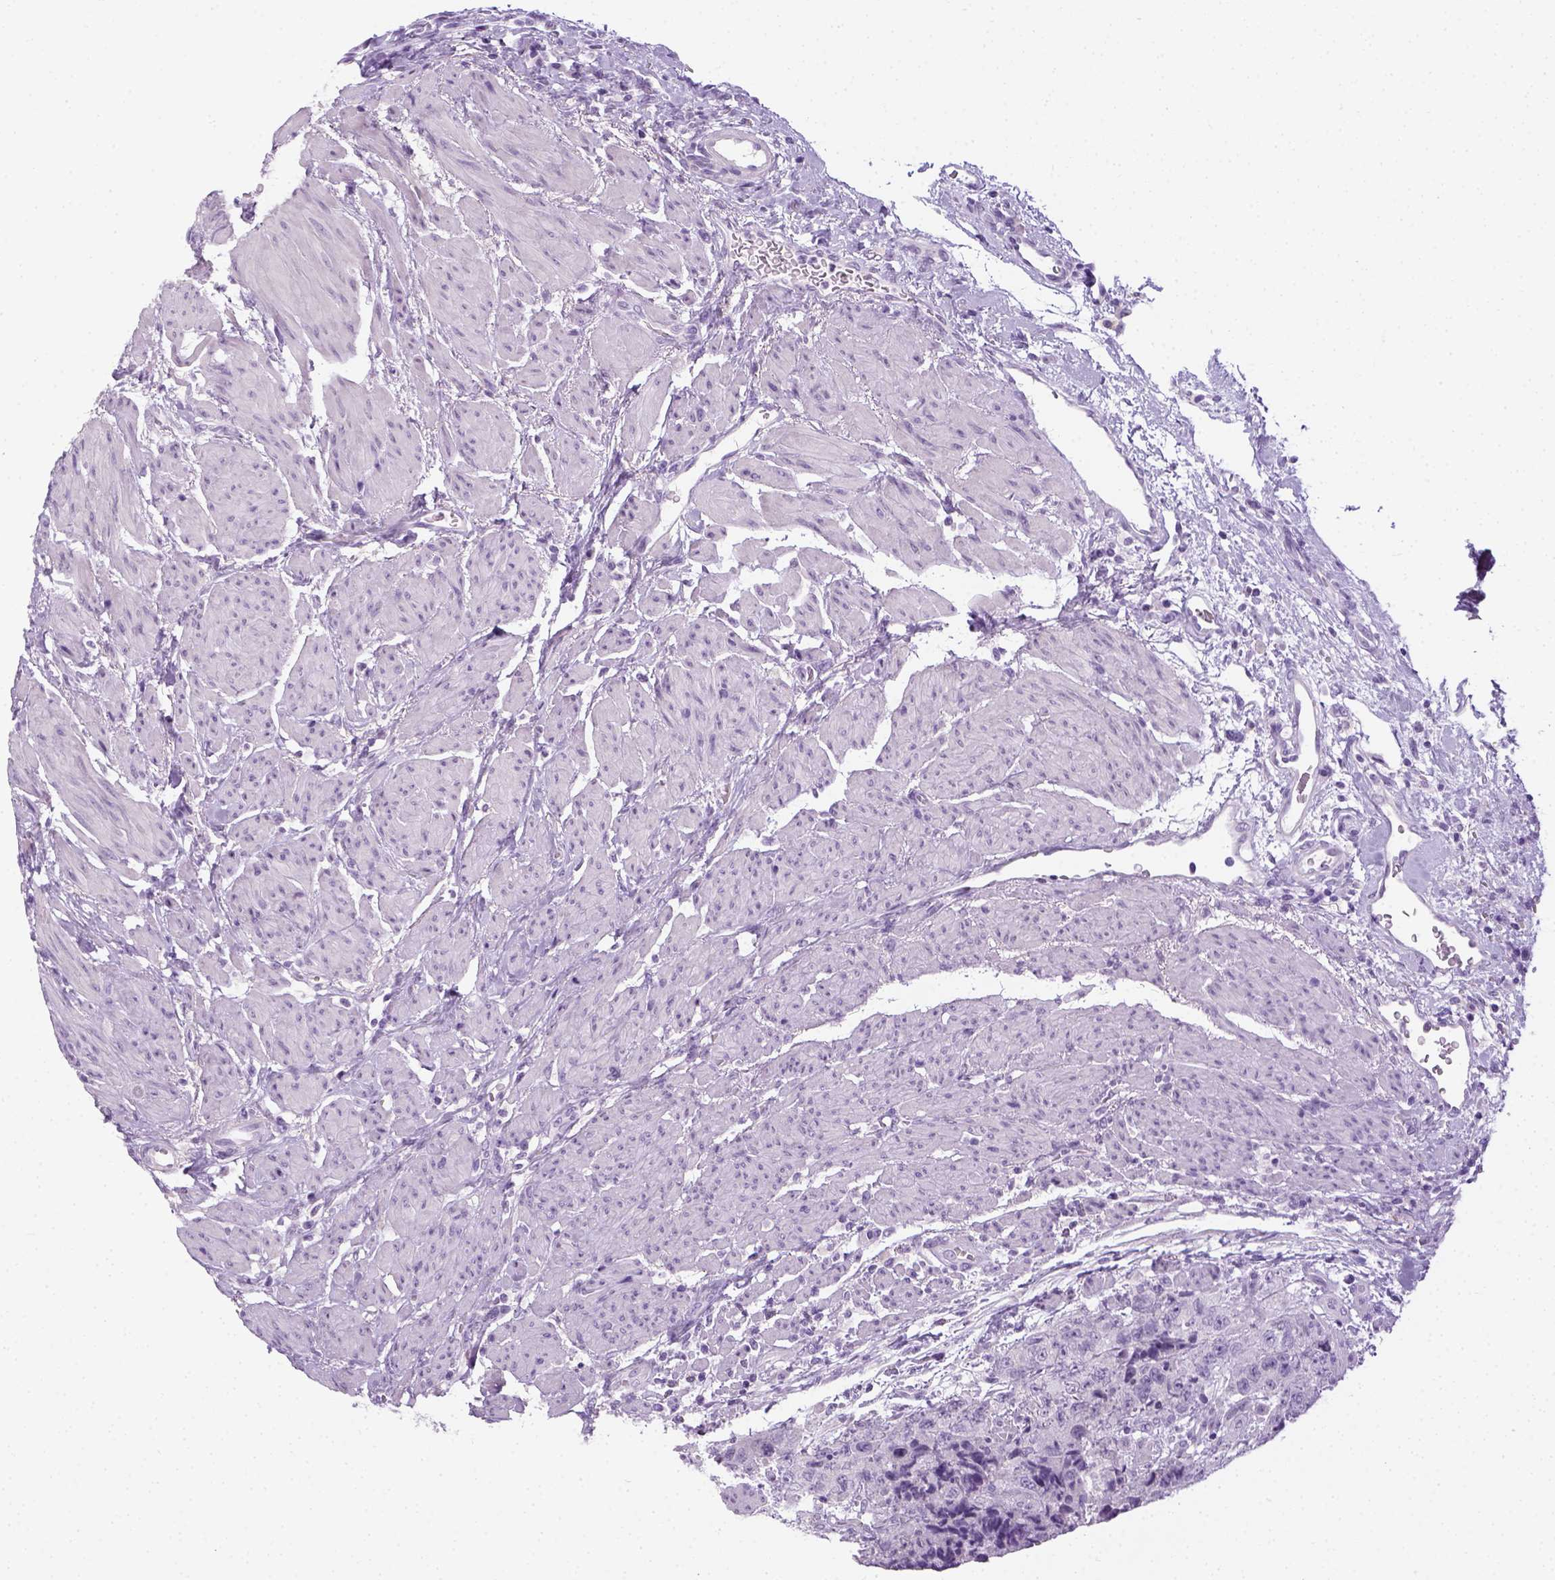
{"staining": {"intensity": "negative", "quantity": "none", "location": "none"}, "tissue": "urothelial cancer", "cell_type": "Tumor cells", "image_type": "cancer", "snomed": [{"axis": "morphology", "description": "Urothelial carcinoma, High grade"}, {"axis": "topography", "description": "Urinary bladder"}], "caption": "Tumor cells show no significant protein expression in urothelial carcinoma (high-grade).", "gene": "LGSN", "patient": {"sex": "female", "age": 78}}